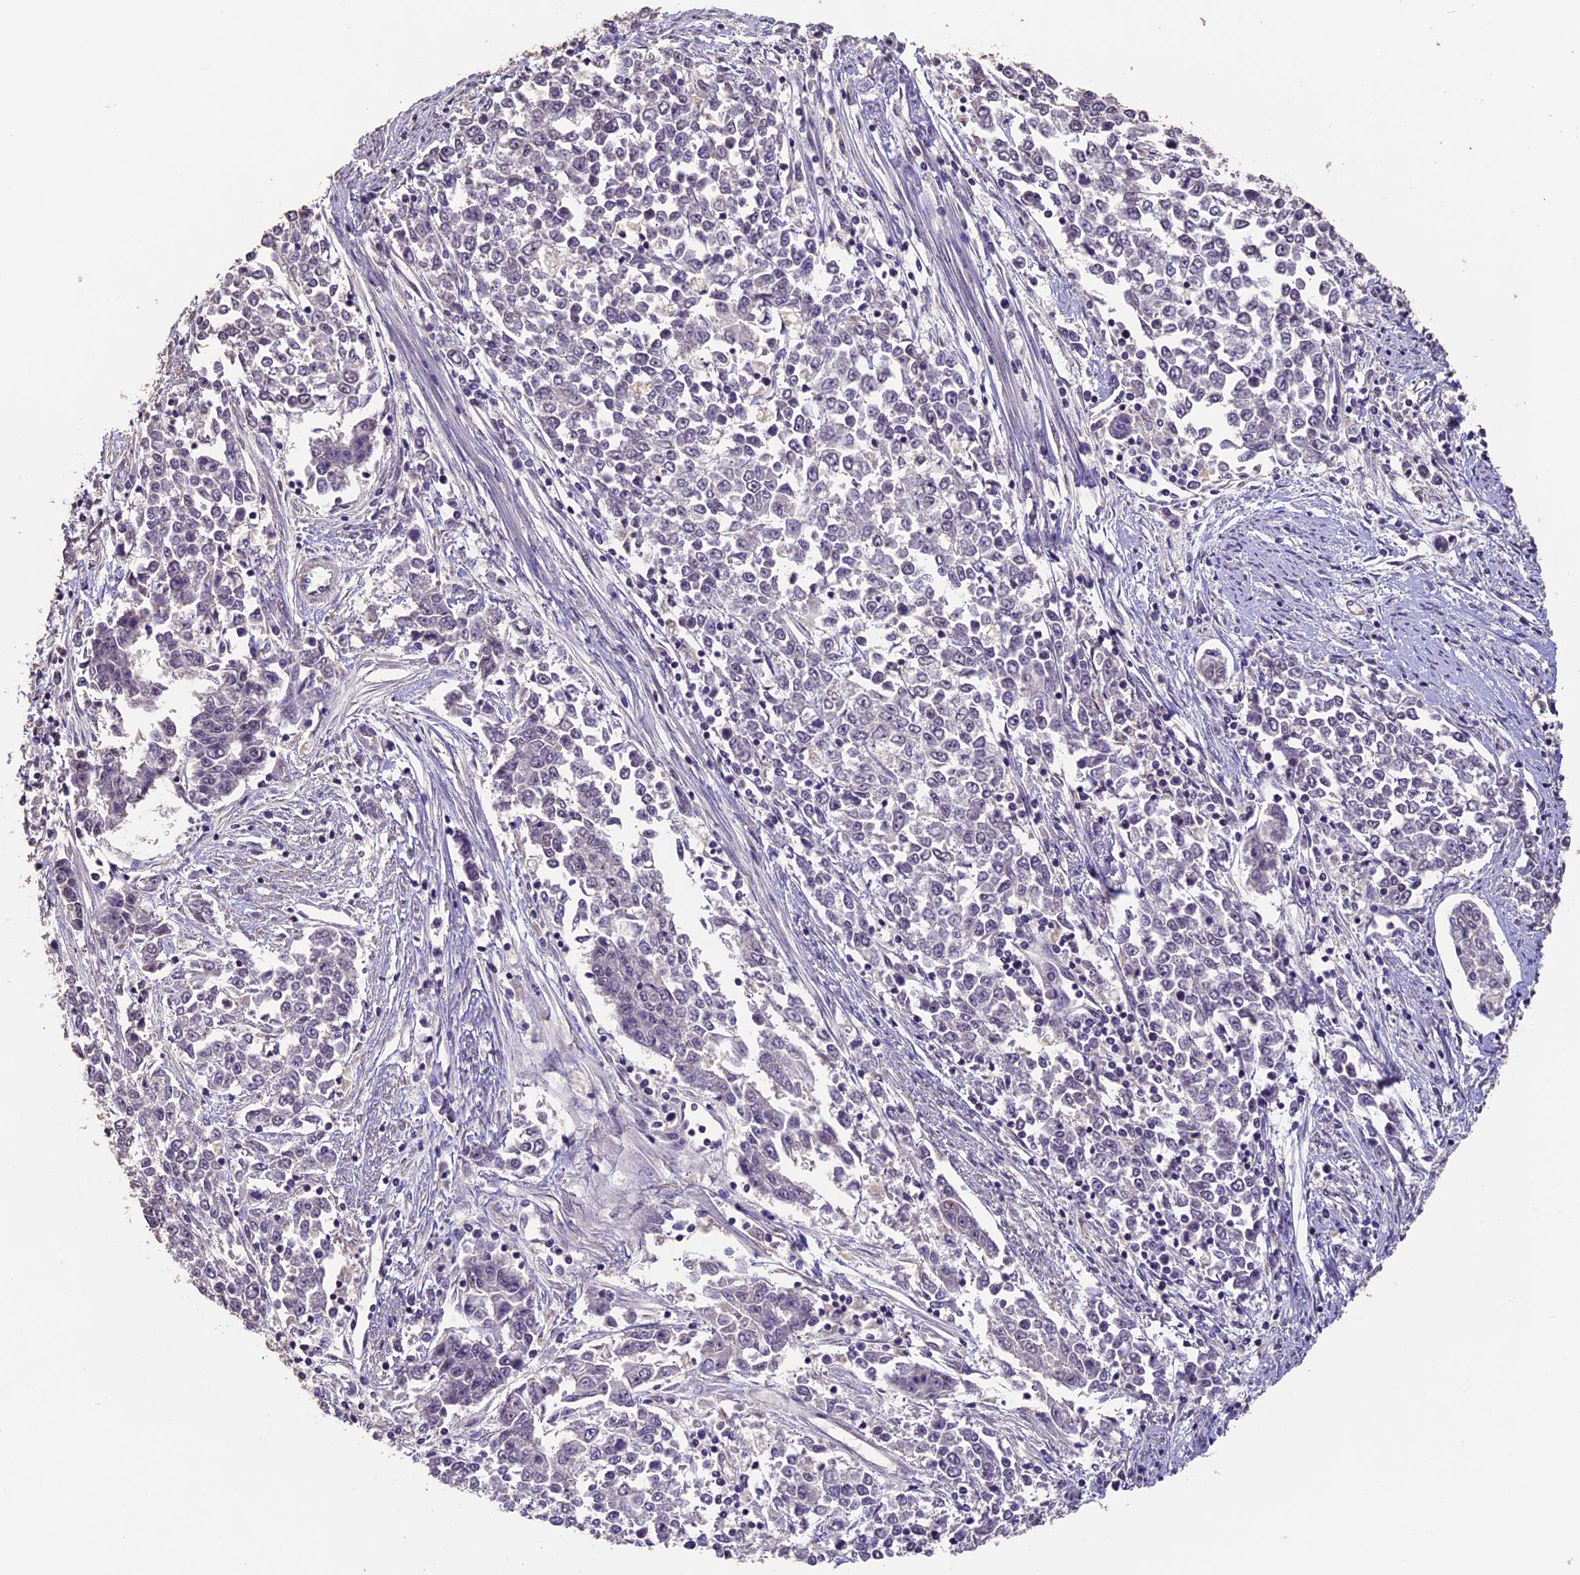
{"staining": {"intensity": "negative", "quantity": "none", "location": "none"}, "tissue": "endometrial cancer", "cell_type": "Tumor cells", "image_type": "cancer", "snomed": [{"axis": "morphology", "description": "Adenocarcinoma, NOS"}, {"axis": "topography", "description": "Endometrium"}], "caption": "High power microscopy micrograph of an immunohistochemistry photomicrograph of endometrial adenocarcinoma, revealing no significant staining in tumor cells. (DAB (3,3'-diaminobenzidine) immunohistochemistry visualized using brightfield microscopy, high magnification).", "gene": "GNB5", "patient": {"sex": "female", "age": 50}}